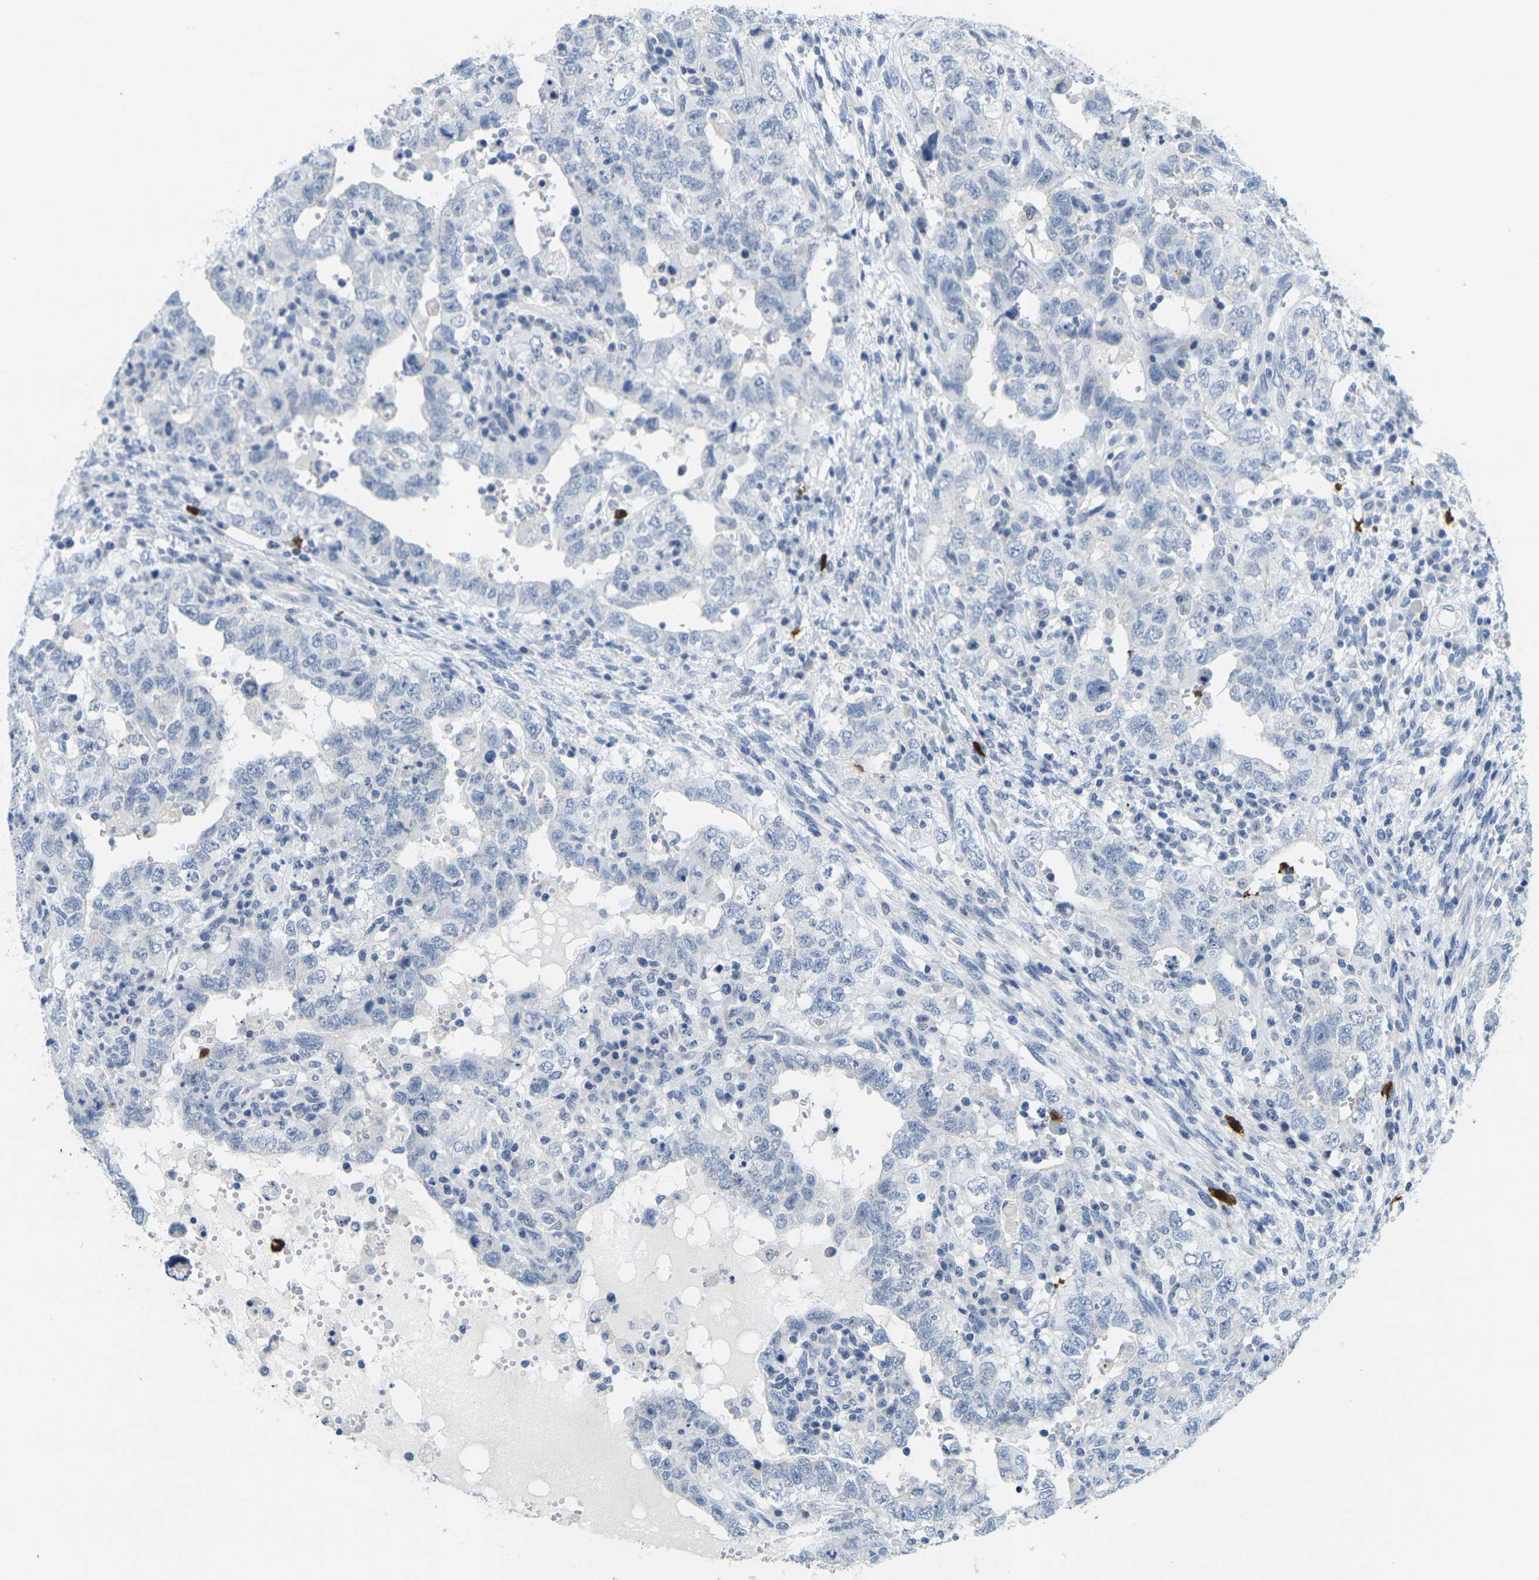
{"staining": {"intensity": "negative", "quantity": "none", "location": "none"}, "tissue": "testis cancer", "cell_type": "Tumor cells", "image_type": "cancer", "snomed": [{"axis": "morphology", "description": "Carcinoma, Embryonal, NOS"}, {"axis": "topography", "description": "Testis"}], "caption": "This image is of testis embryonal carcinoma stained with immunohistochemistry to label a protein in brown with the nuclei are counter-stained blue. There is no expression in tumor cells. (IHC, brightfield microscopy, high magnification).", "gene": "GPR15", "patient": {"sex": "male", "age": 26}}